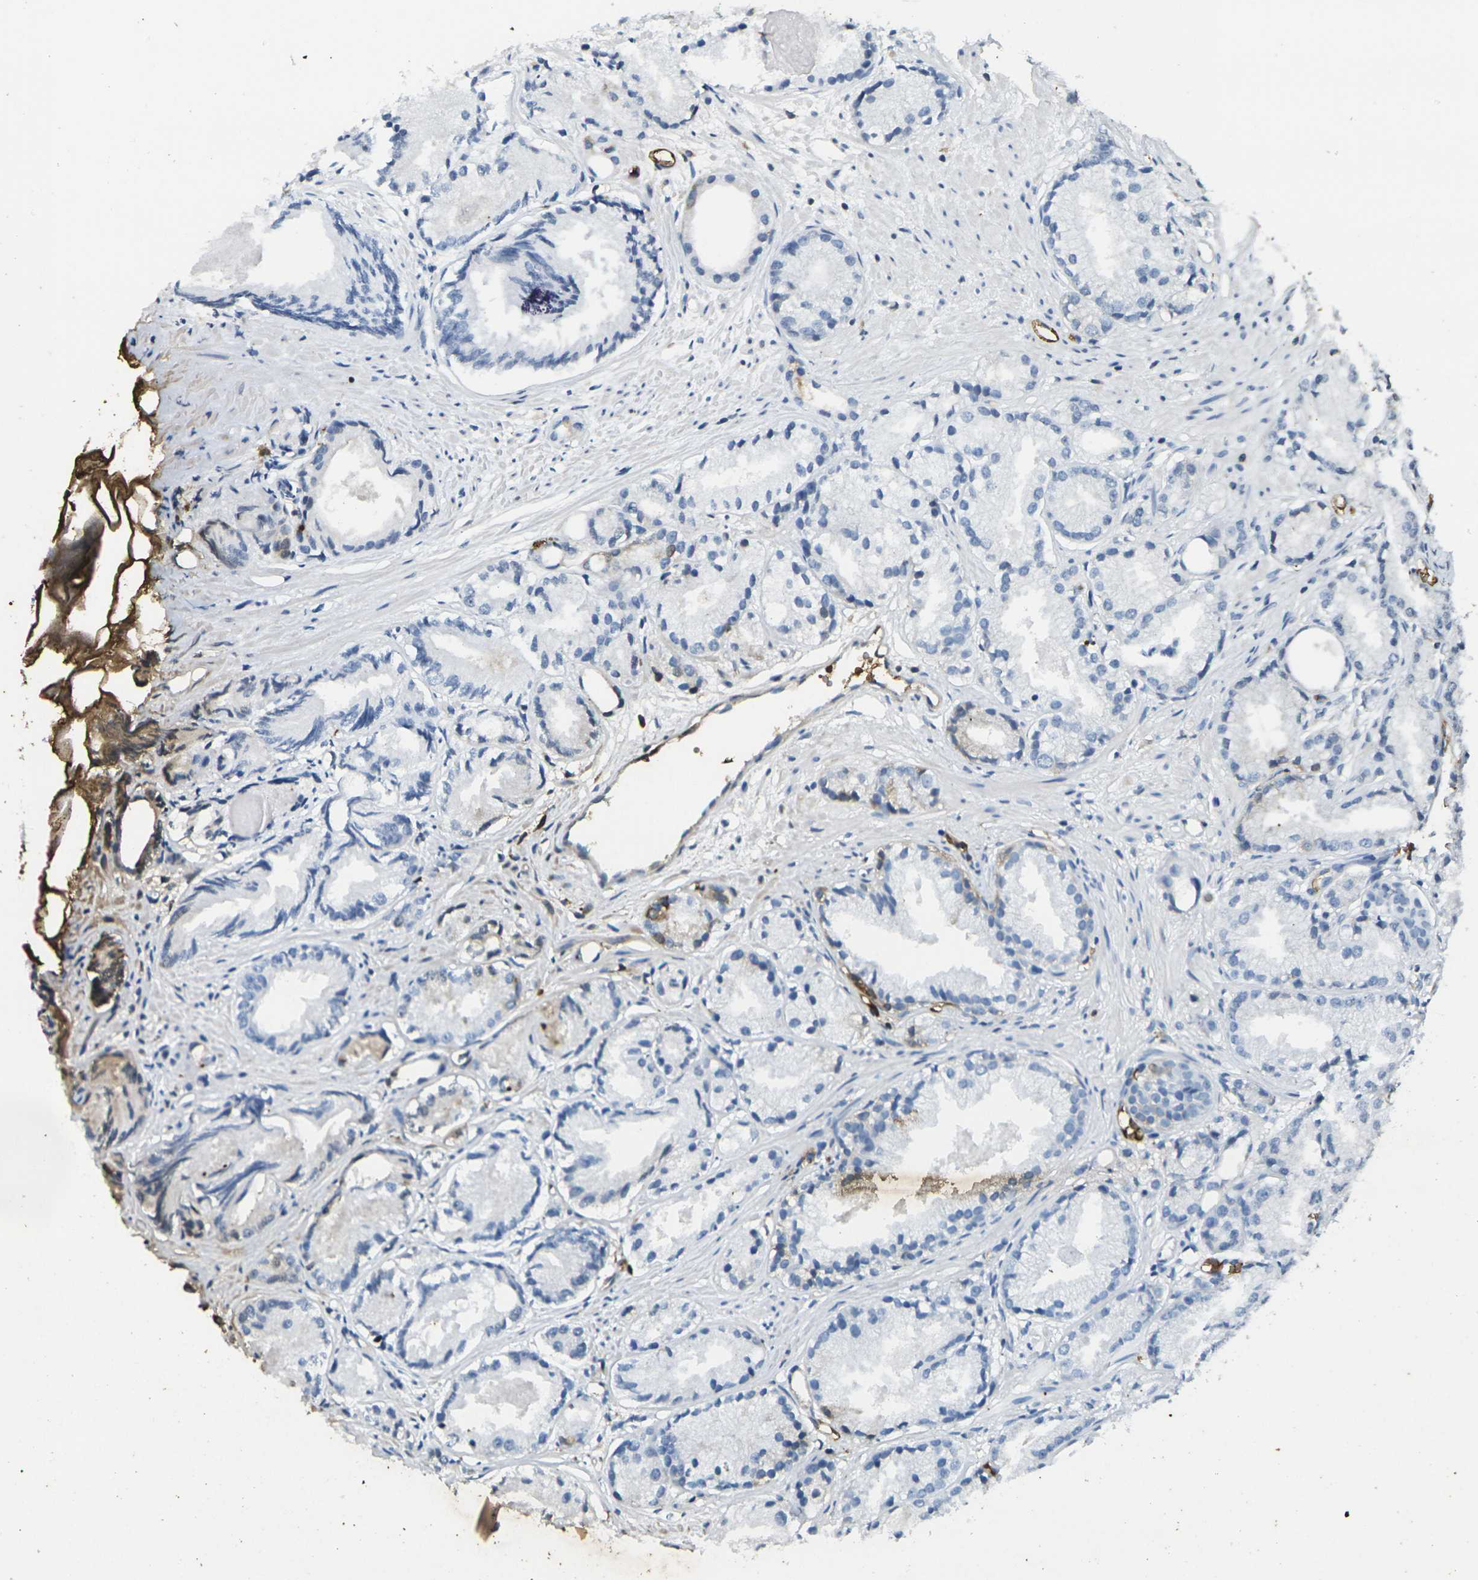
{"staining": {"intensity": "negative", "quantity": "none", "location": "none"}, "tissue": "prostate cancer", "cell_type": "Tumor cells", "image_type": "cancer", "snomed": [{"axis": "morphology", "description": "Adenocarcinoma, Low grade"}, {"axis": "topography", "description": "Prostate"}], "caption": "The photomicrograph reveals no significant staining in tumor cells of prostate cancer (low-grade adenocarcinoma). (DAB (3,3'-diaminobenzidine) IHC visualized using brightfield microscopy, high magnification).", "gene": "HBB", "patient": {"sex": "male", "age": 72}}